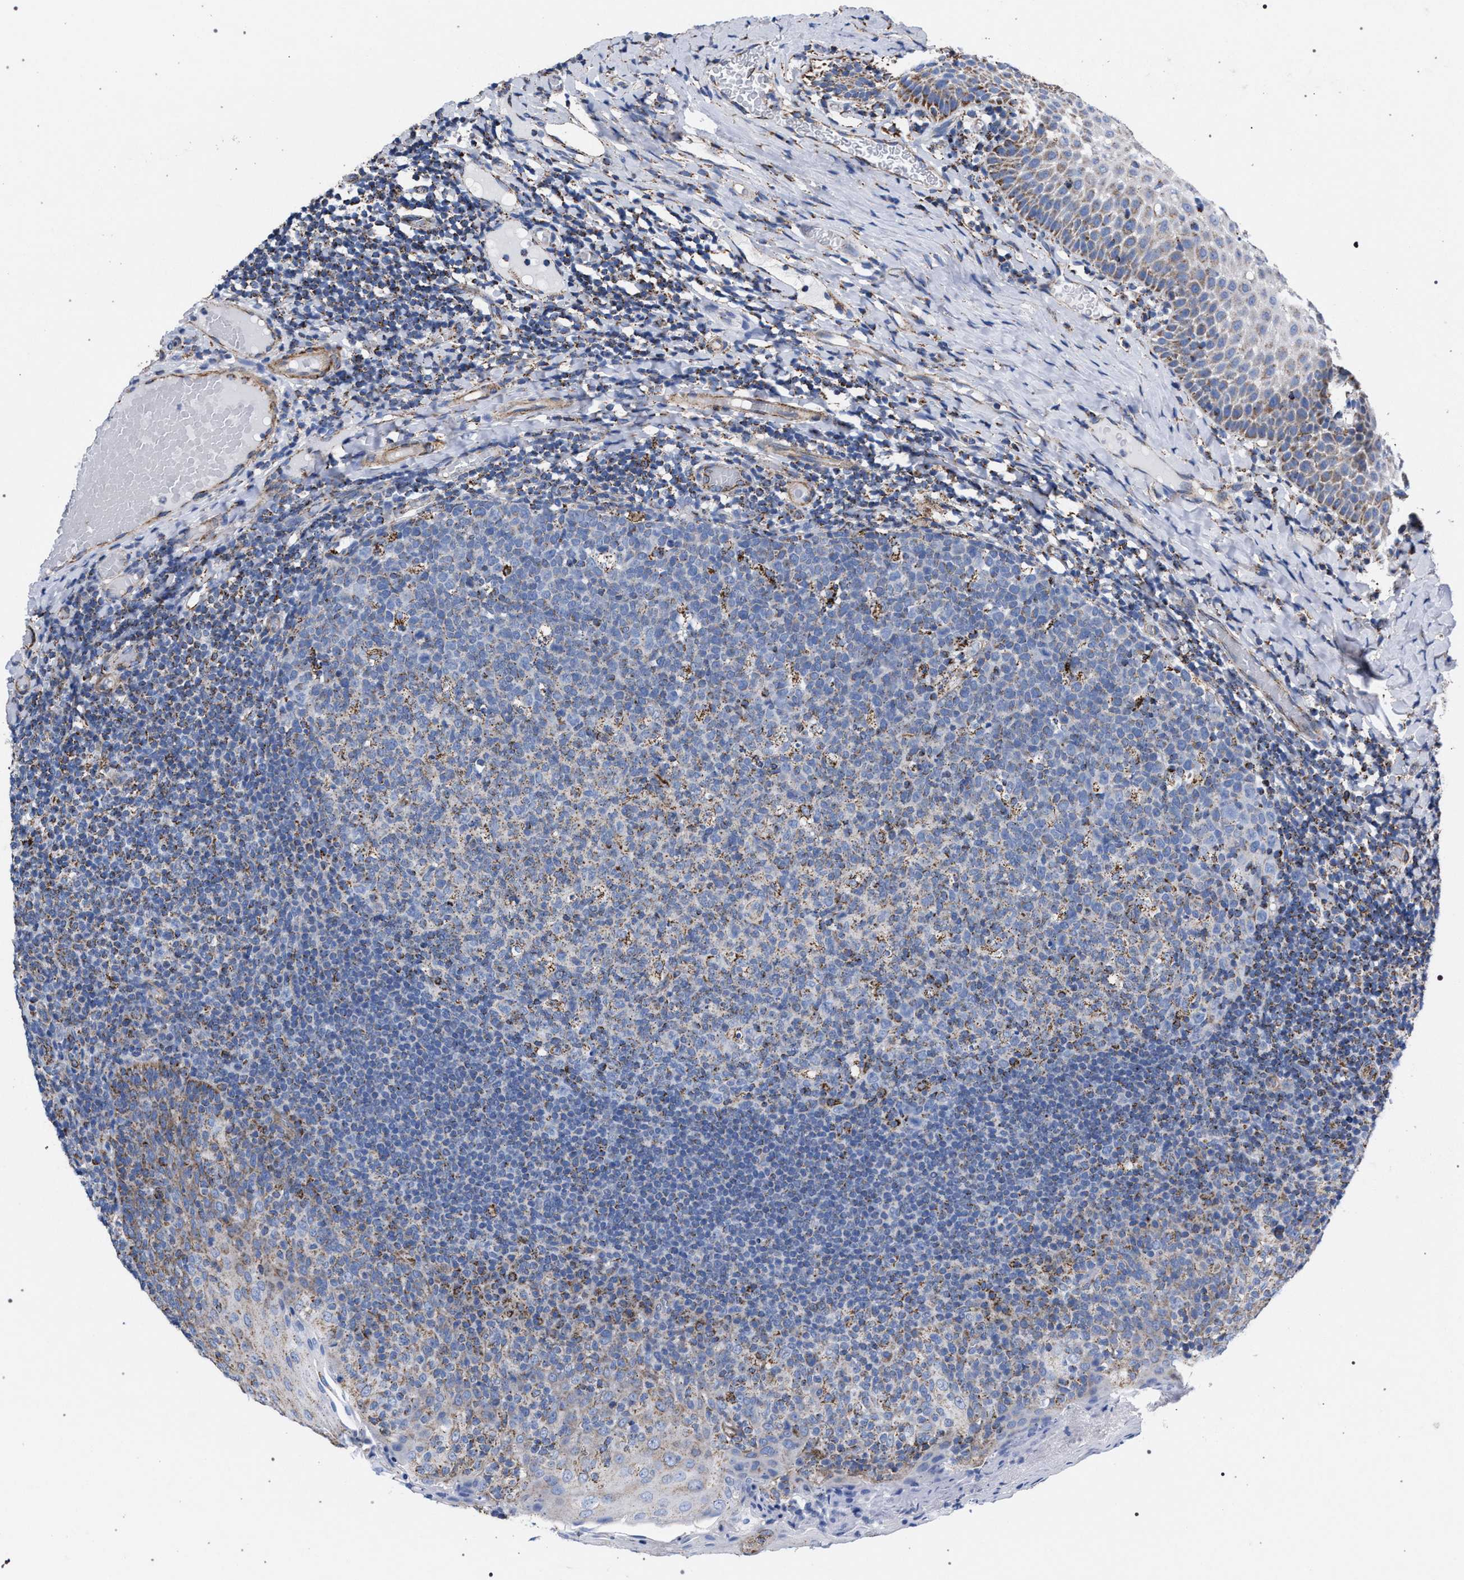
{"staining": {"intensity": "moderate", "quantity": "<25%", "location": "cytoplasmic/membranous"}, "tissue": "tonsil", "cell_type": "Germinal center cells", "image_type": "normal", "snomed": [{"axis": "morphology", "description": "Normal tissue, NOS"}, {"axis": "topography", "description": "Tonsil"}], "caption": "Protein staining of unremarkable tonsil exhibits moderate cytoplasmic/membranous positivity in approximately <25% of germinal center cells.", "gene": "ACADS", "patient": {"sex": "female", "age": 19}}